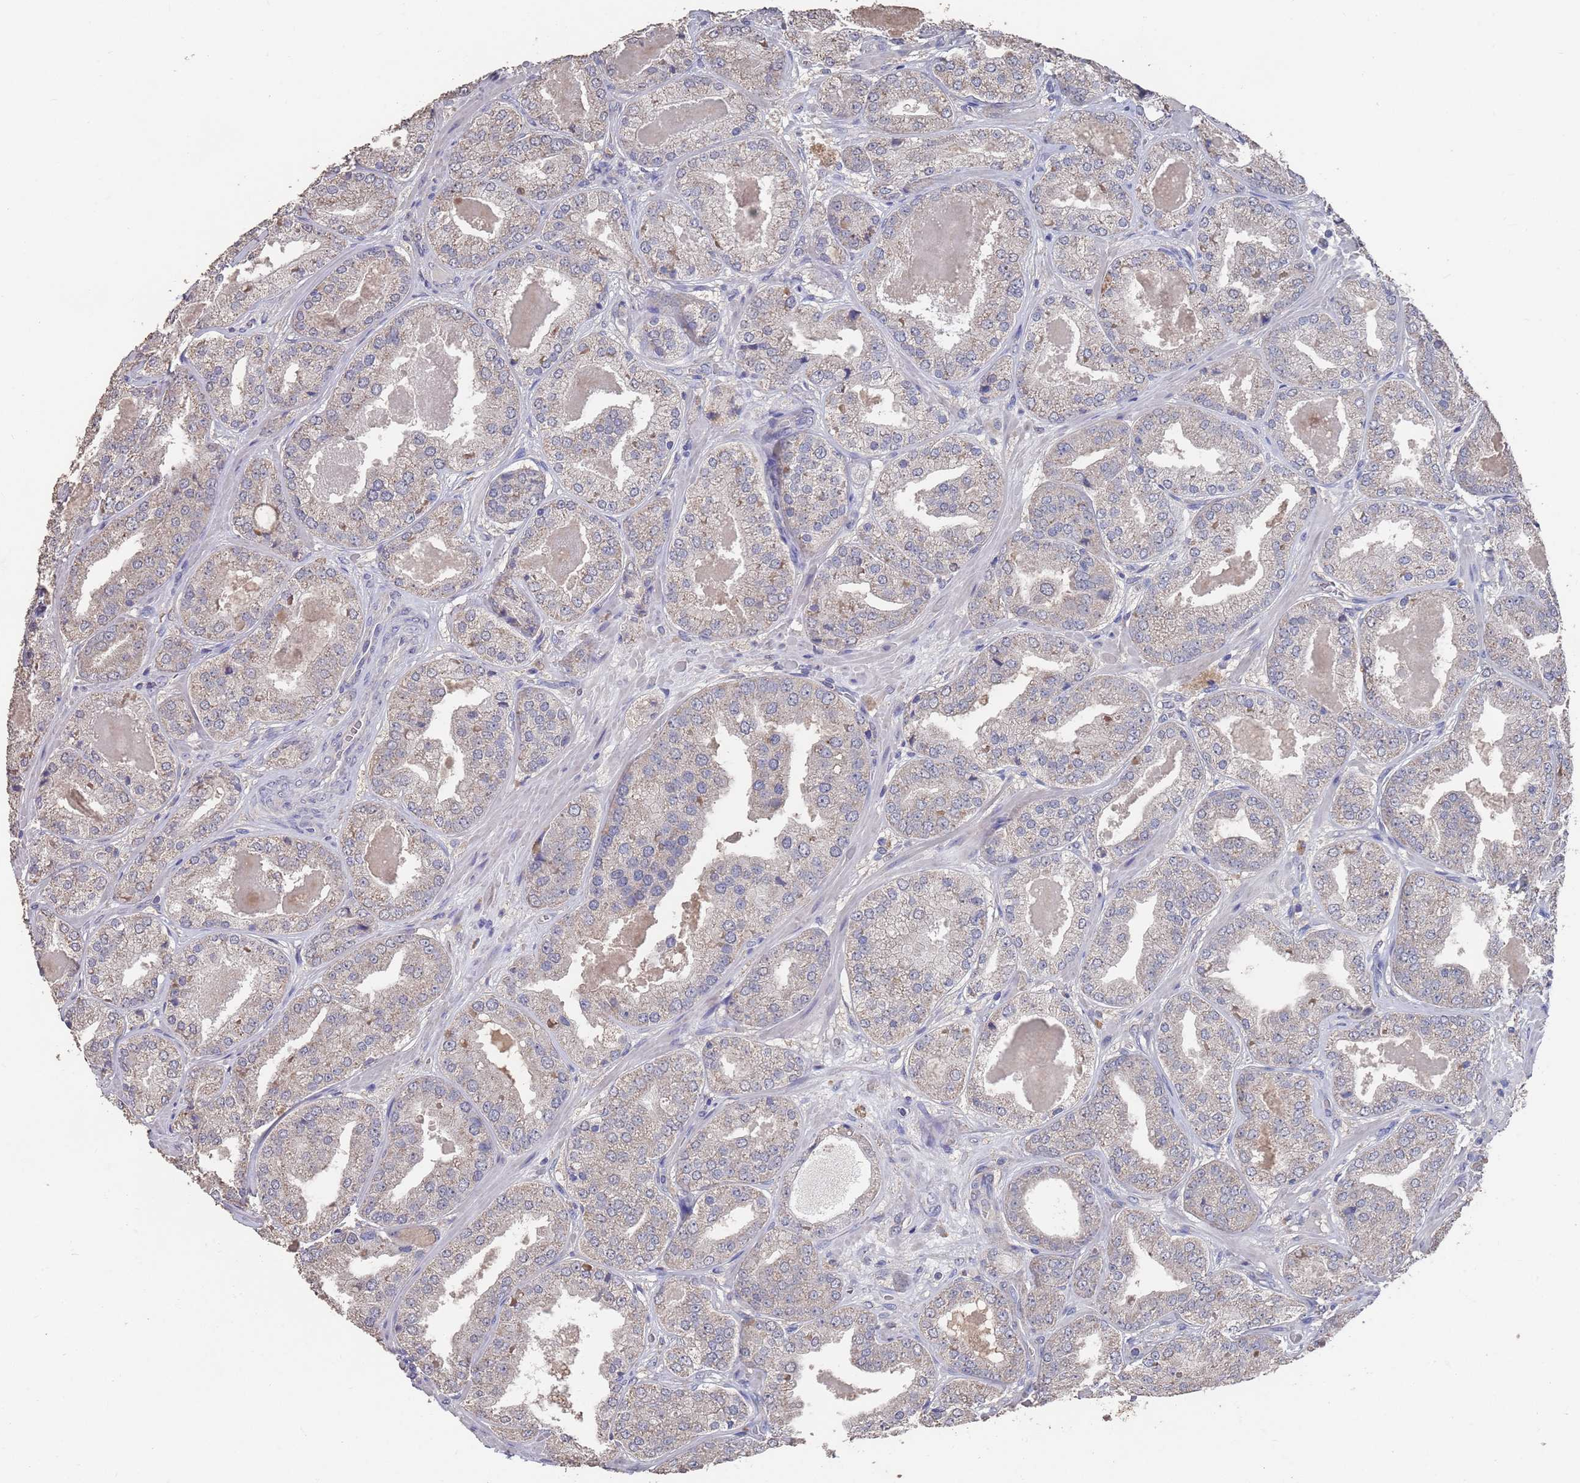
{"staining": {"intensity": "weak", "quantity": "25%-75%", "location": "cytoplasmic/membranous"}, "tissue": "prostate cancer", "cell_type": "Tumor cells", "image_type": "cancer", "snomed": [{"axis": "morphology", "description": "Adenocarcinoma, High grade"}, {"axis": "topography", "description": "Prostate"}], "caption": "A brown stain shows weak cytoplasmic/membranous positivity of a protein in prostate adenocarcinoma (high-grade) tumor cells.", "gene": "BTBD18", "patient": {"sex": "male", "age": 63}}